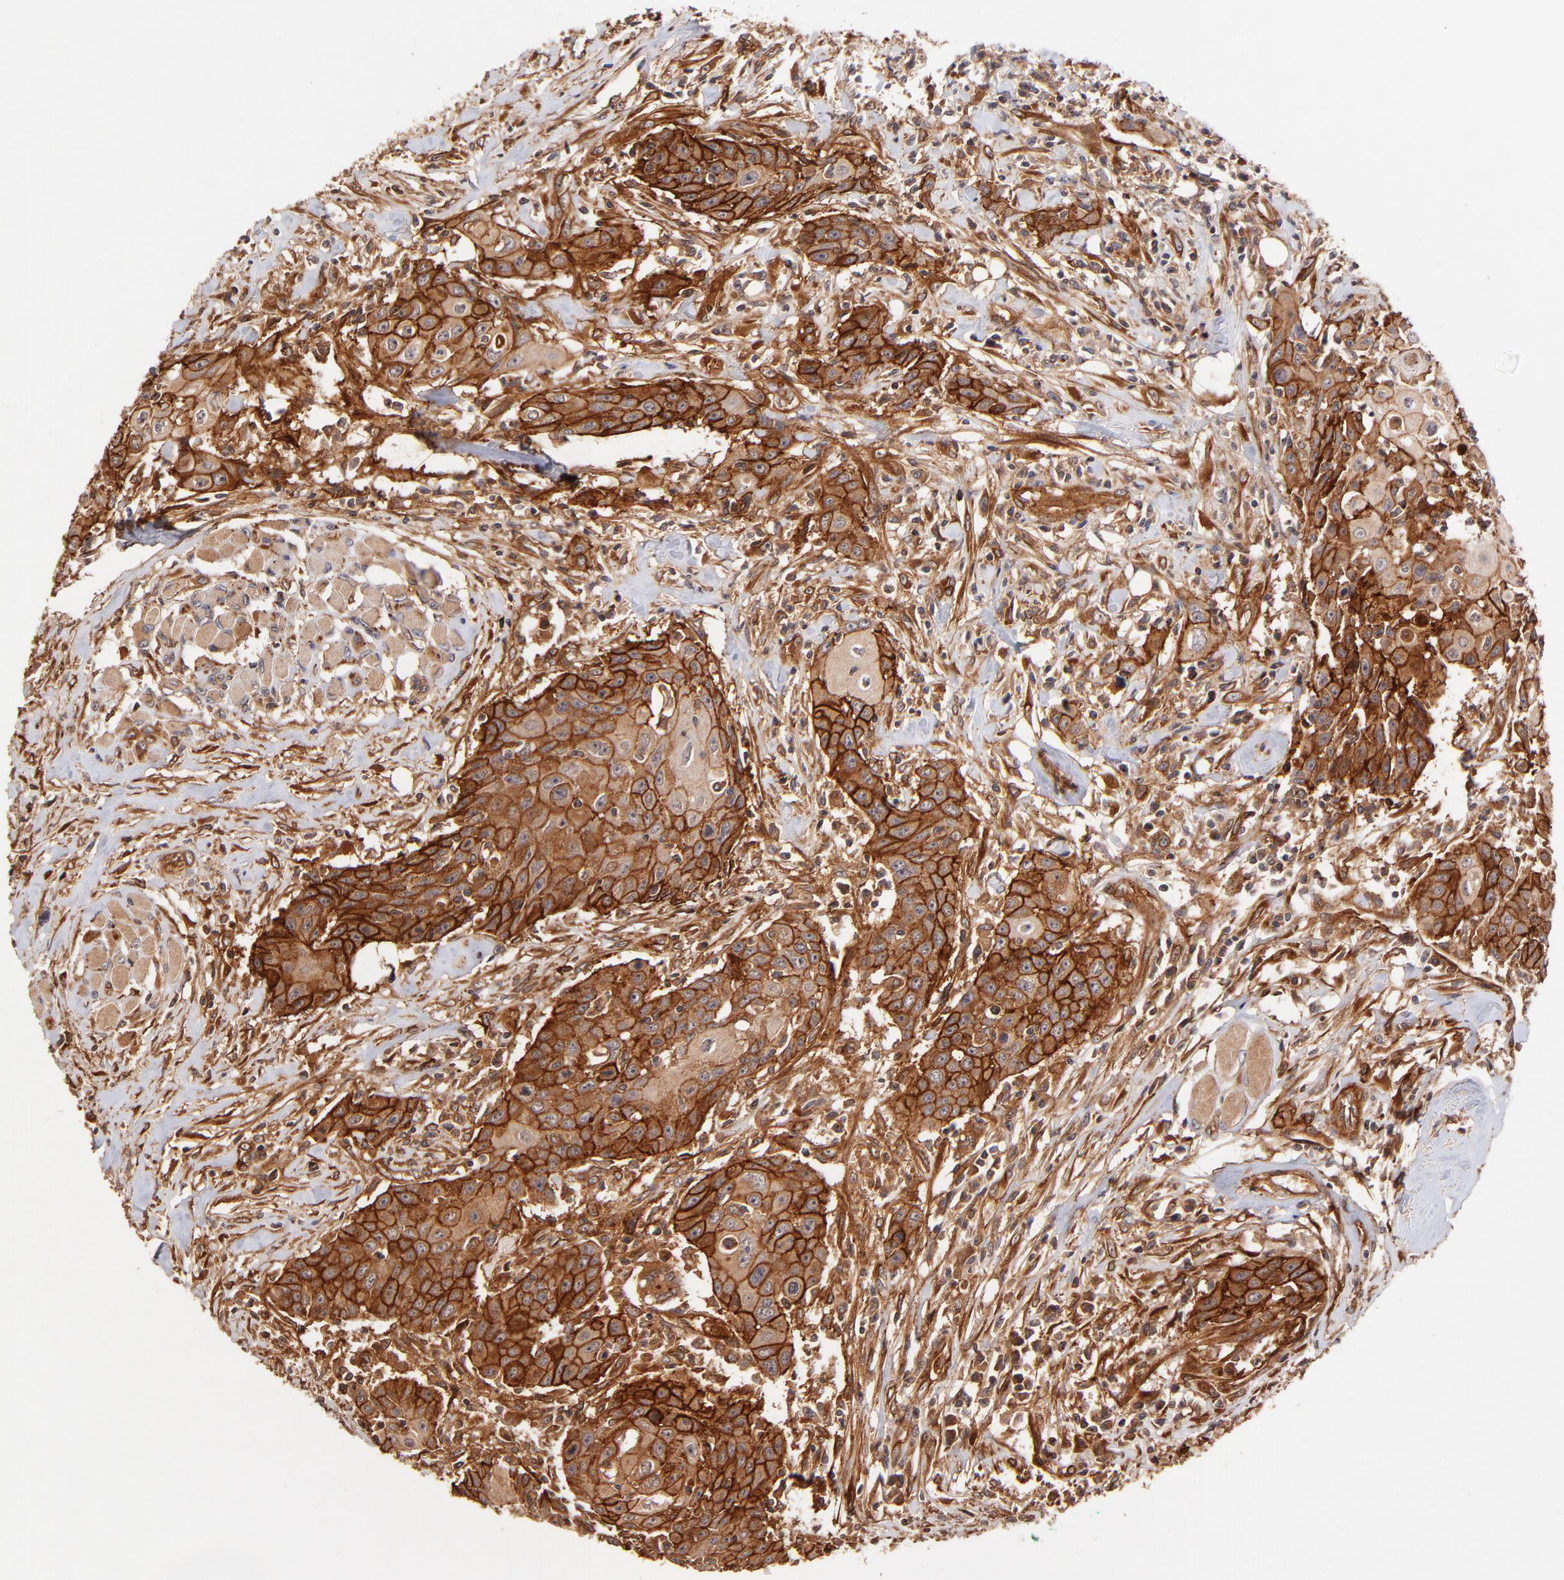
{"staining": {"intensity": "strong", "quantity": ">75%", "location": "cytoplasmic/membranous"}, "tissue": "head and neck cancer", "cell_type": "Tumor cells", "image_type": "cancer", "snomed": [{"axis": "morphology", "description": "Squamous cell carcinoma, NOS"}, {"axis": "topography", "description": "Oral tissue"}, {"axis": "topography", "description": "Head-Neck"}], "caption": "Immunohistochemistry (IHC) photomicrograph of neoplastic tissue: head and neck cancer (squamous cell carcinoma) stained using immunohistochemistry (IHC) reveals high levels of strong protein expression localized specifically in the cytoplasmic/membranous of tumor cells, appearing as a cytoplasmic/membranous brown color.", "gene": "ITGB1", "patient": {"sex": "female", "age": 82}}